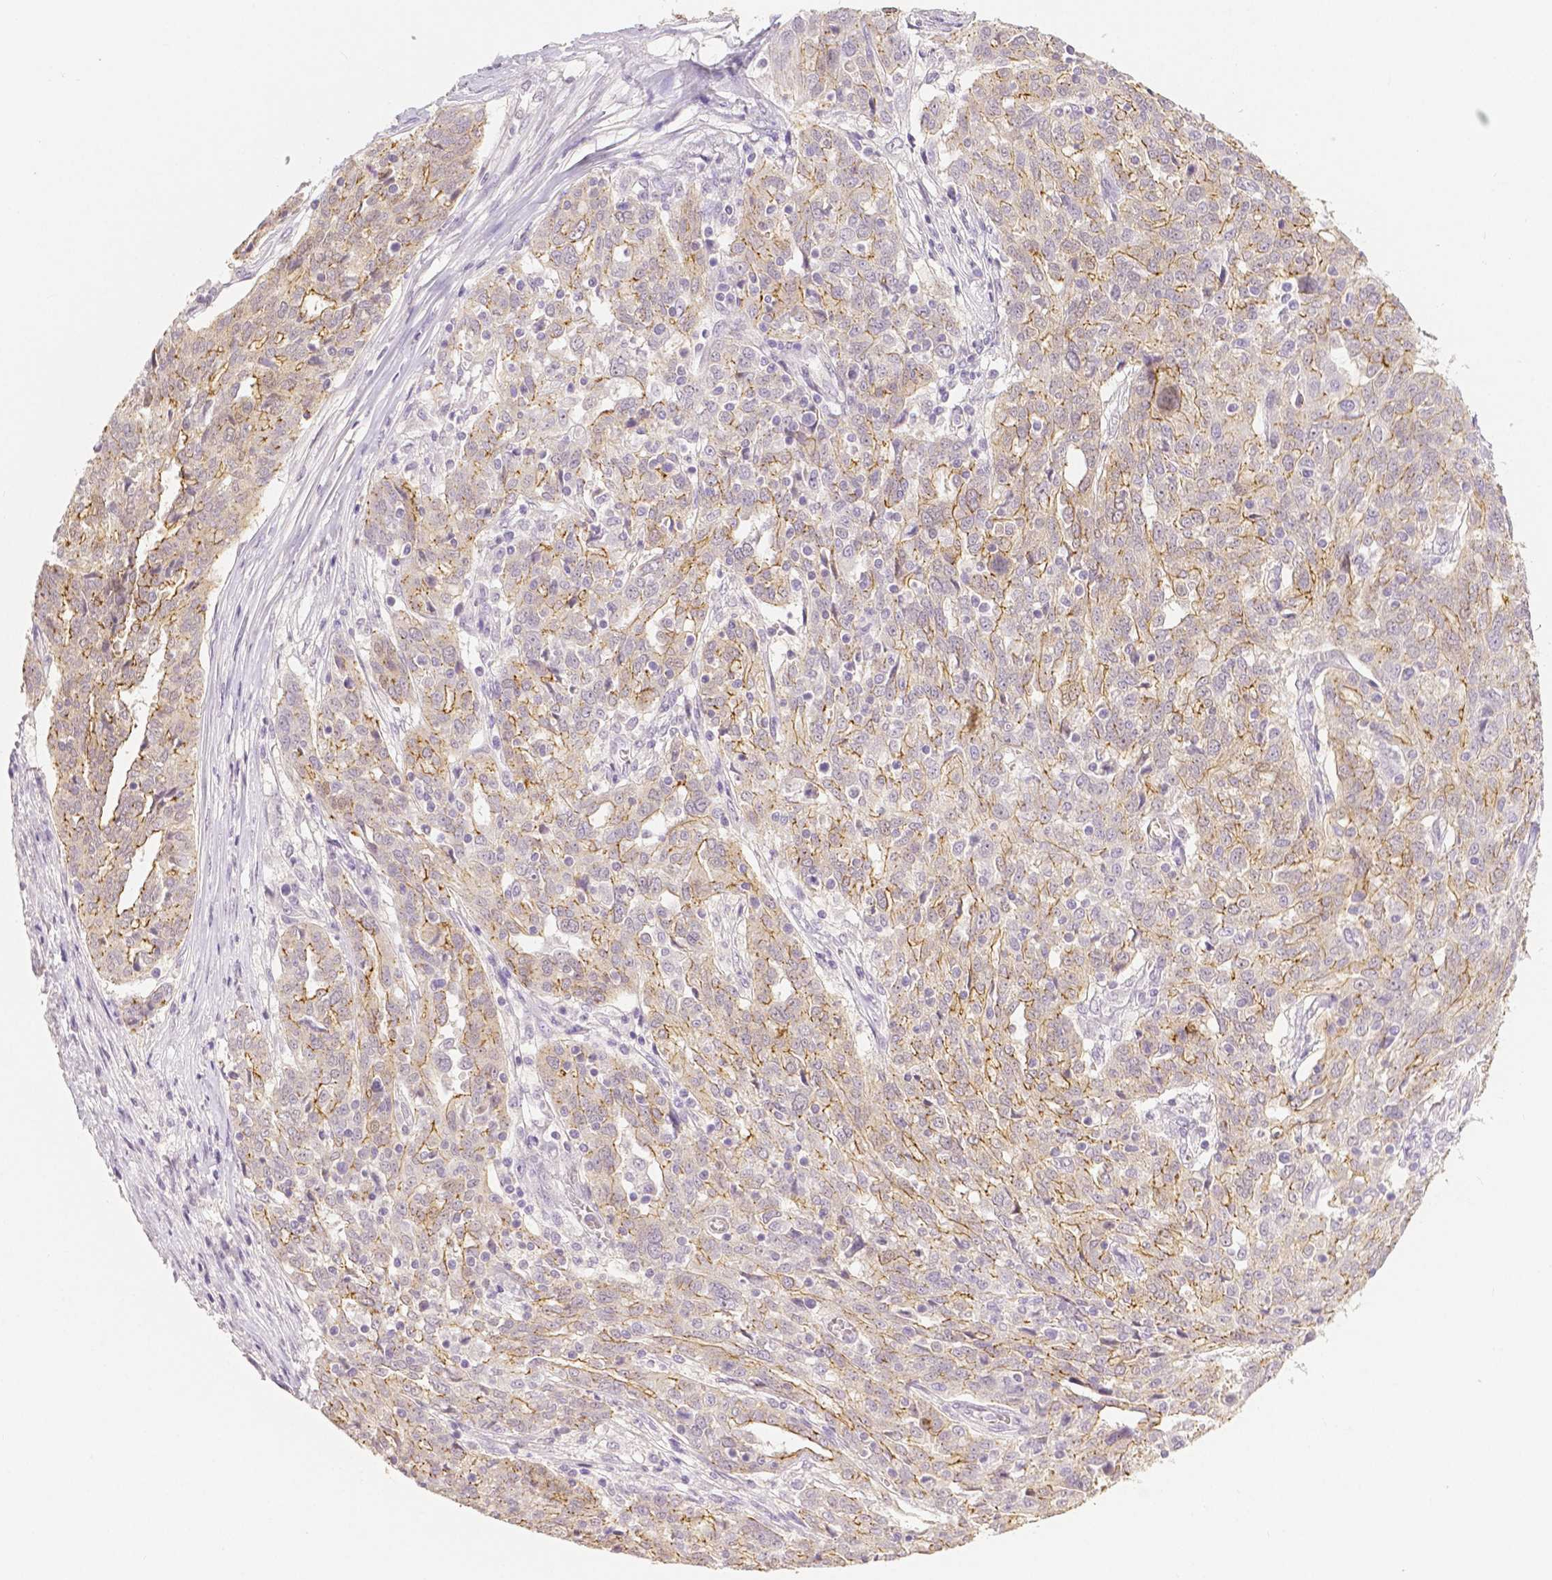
{"staining": {"intensity": "moderate", "quantity": "25%-75%", "location": "cytoplasmic/membranous"}, "tissue": "ovarian cancer", "cell_type": "Tumor cells", "image_type": "cancer", "snomed": [{"axis": "morphology", "description": "Cystadenocarcinoma, serous, NOS"}, {"axis": "topography", "description": "Ovary"}], "caption": "DAB immunohistochemical staining of ovarian serous cystadenocarcinoma displays moderate cytoplasmic/membranous protein positivity in approximately 25%-75% of tumor cells.", "gene": "OCLN", "patient": {"sex": "female", "age": 67}}